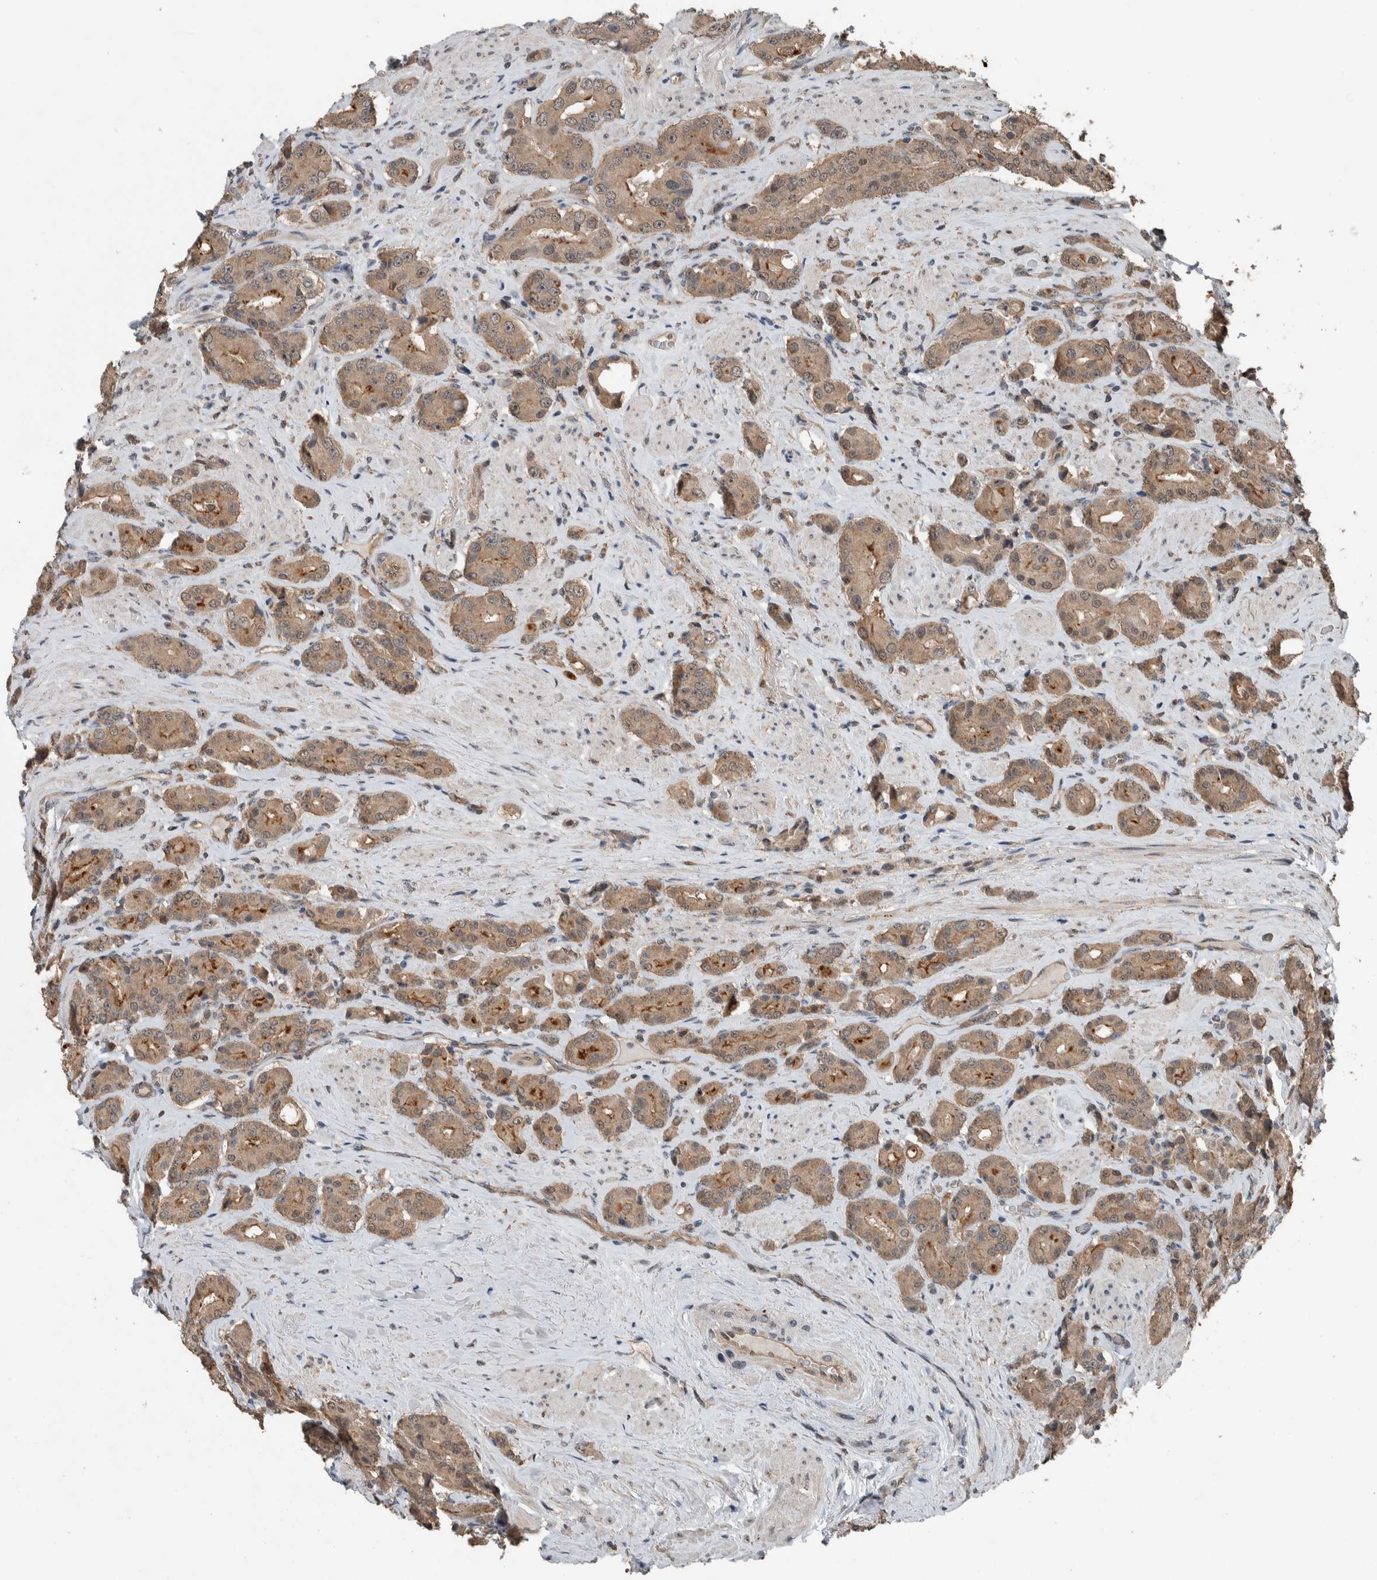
{"staining": {"intensity": "moderate", "quantity": ">75%", "location": "cytoplasmic/membranous"}, "tissue": "prostate cancer", "cell_type": "Tumor cells", "image_type": "cancer", "snomed": [{"axis": "morphology", "description": "Adenocarcinoma, High grade"}, {"axis": "topography", "description": "Prostate"}], "caption": "Immunohistochemistry image of neoplastic tissue: prostate high-grade adenocarcinoma stained using immunohistochemistry shows medium levels of moderate protein expression localized specifically in the cytoplasmic/membranous of tumor cells, appearing as a cytoplasmic/membranous brown color.", "gene": "MYO1E", "patient": {"sex": "male", "age": 71}}